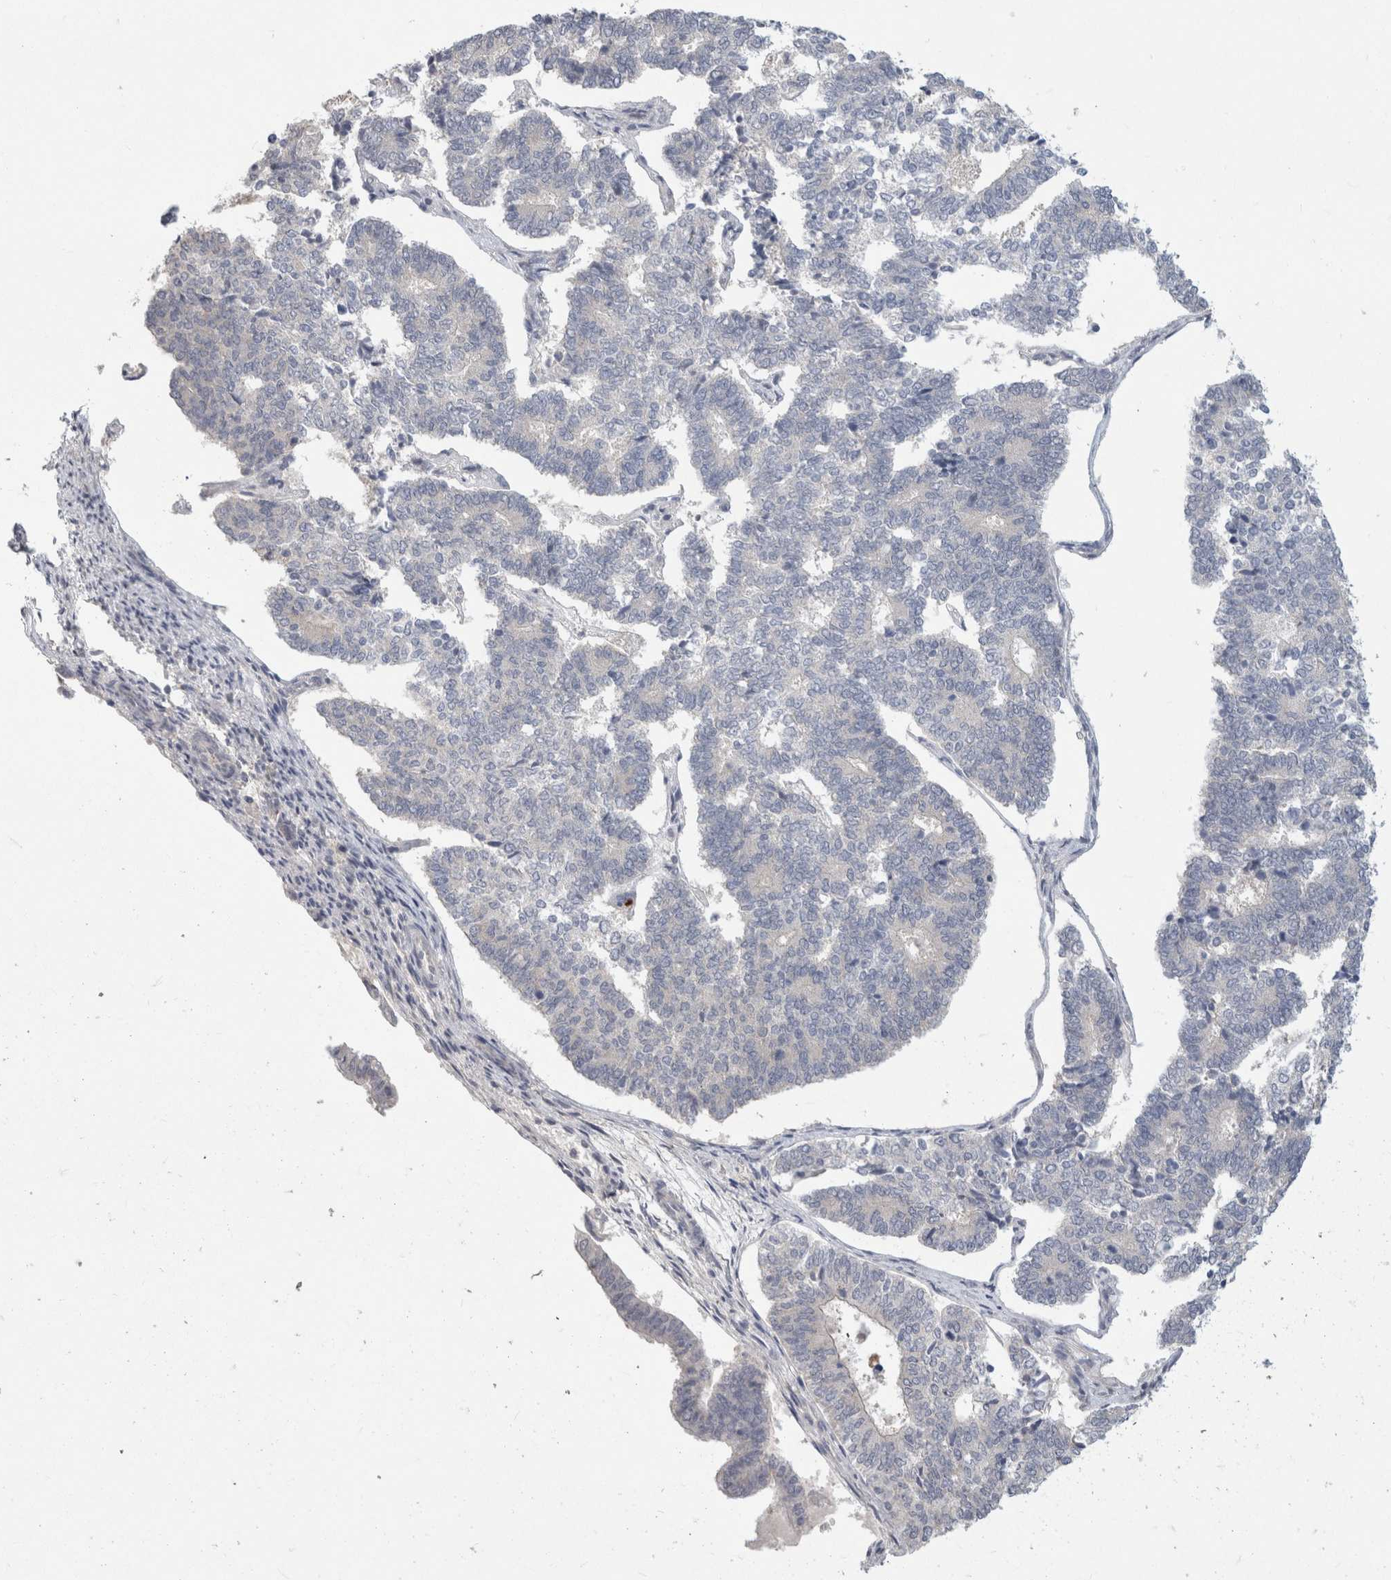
{"staining": {"intensity": "negative", "quantity": "none", "location": "none"}, "tissue": "endometrial cancer", "cell_type": "Tumor cells", "image_type": "cancer", "snomed": [{"axis": "morphology", "description": "Adenocarcinoma, NOS"}, {"axis": "topography", "description": "Endometrium"}], "caption": "Photomicrograph shows no protein positivity in tumor cells of endometrial adenocarcinoma tissue.", "gene": "CHRM4", "patient": {"sex": "female", "age": 70}}